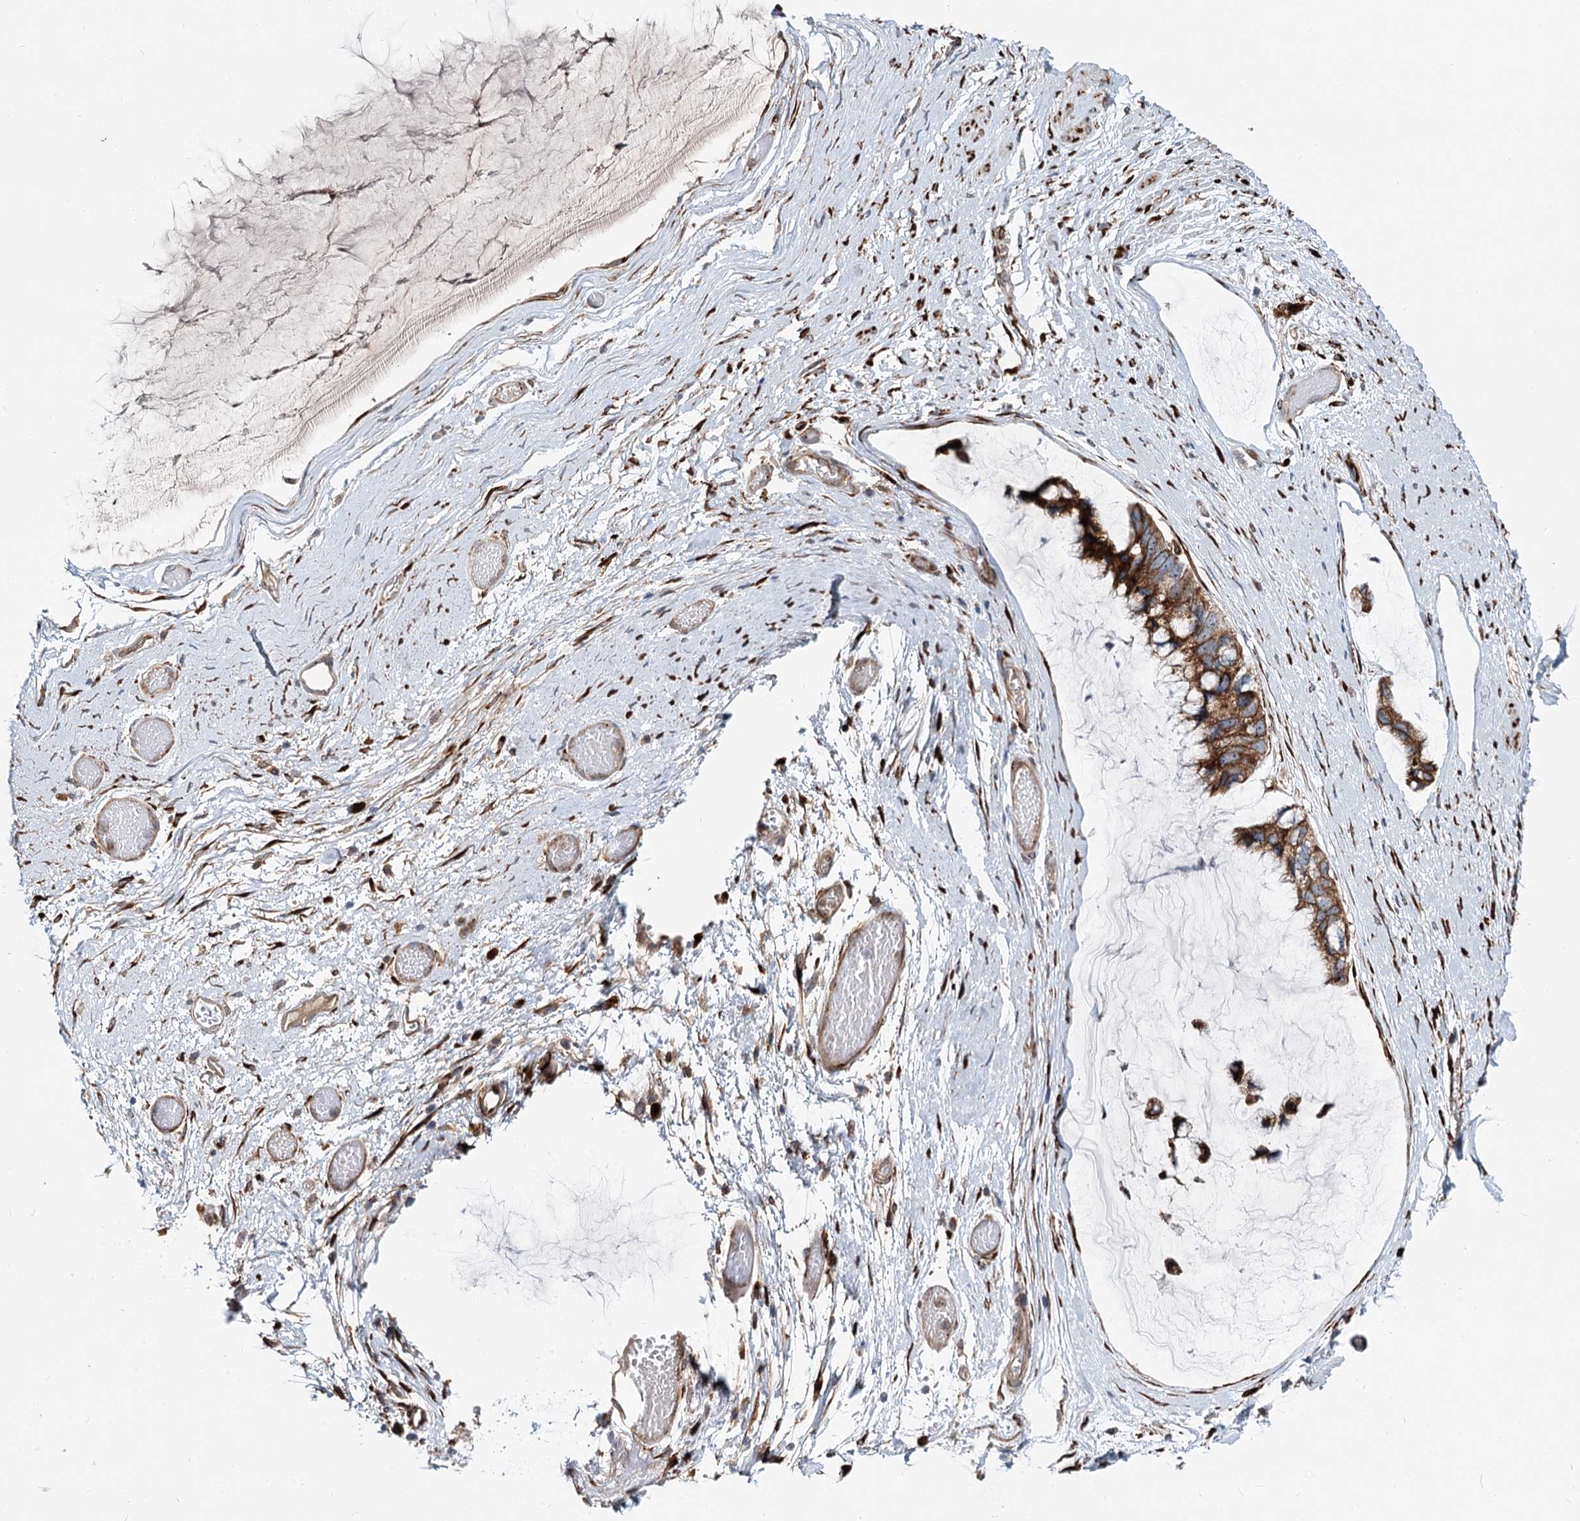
{"staining": {"intensity": "strong", "quantity": ">75%", "location": "cytoplasmic/membranous"}, "tissue": "ovarian cancer", "cell_type": "Tumor cells", "image_type": "cancer", "snomed": [{"axis": "morphology", "description": "Cystadenocarcinoma, mucinous, NOS"}, {"axis": "topography", "description": "Ovary"}], "caption": "The image demonstrates a brown stain indicating the presence of a protein in the cytoplasmic/membranous of tumor cells in ovarian cancer.", "gene": "SPART", "patient": {"sex": "female", "age": 39}}